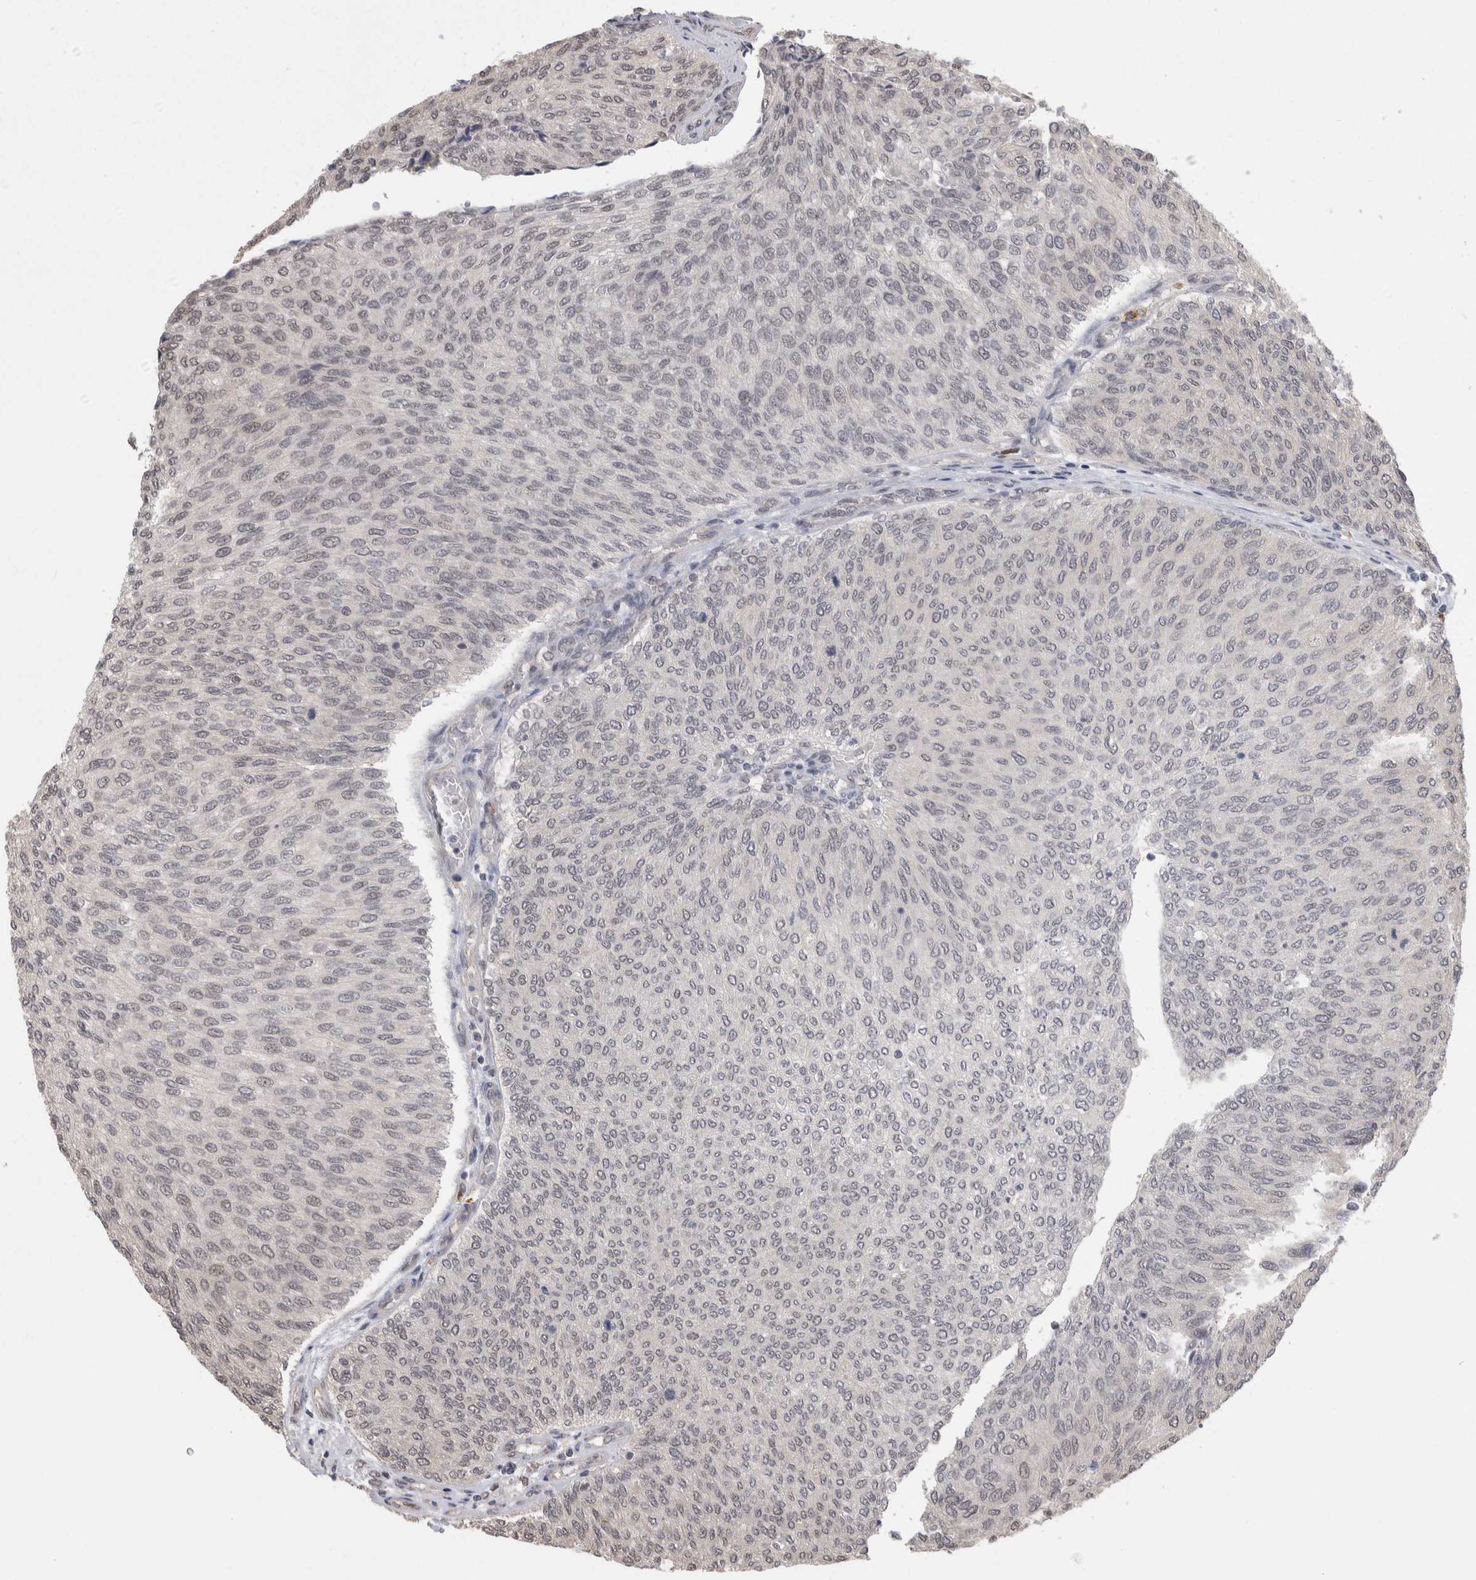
{"staining": {"intensity": "negative", "quantity": "none", "location": "none"}, "tissue": "urothelial cancer", "cell_type": "Tumor cells", "image_type": "cancer", "snomed": [{"axis": "morphology", "description": "Urothelial carcinoma, Low grade"}, {"axis": "topography", "description": "Urinary bladder"}], "caption": "Immunohistochemistry histopathology image of neoplastic tissue: human urothelial cancer stained with DAB shows no significant protein expression in tumor cells. (Brightfield microscopy of DAB (3,3'-diaminobenzidine) IHC at high magnification).", "gene": "ZNF592", "patient": {"sex": "female", "age": 79}}